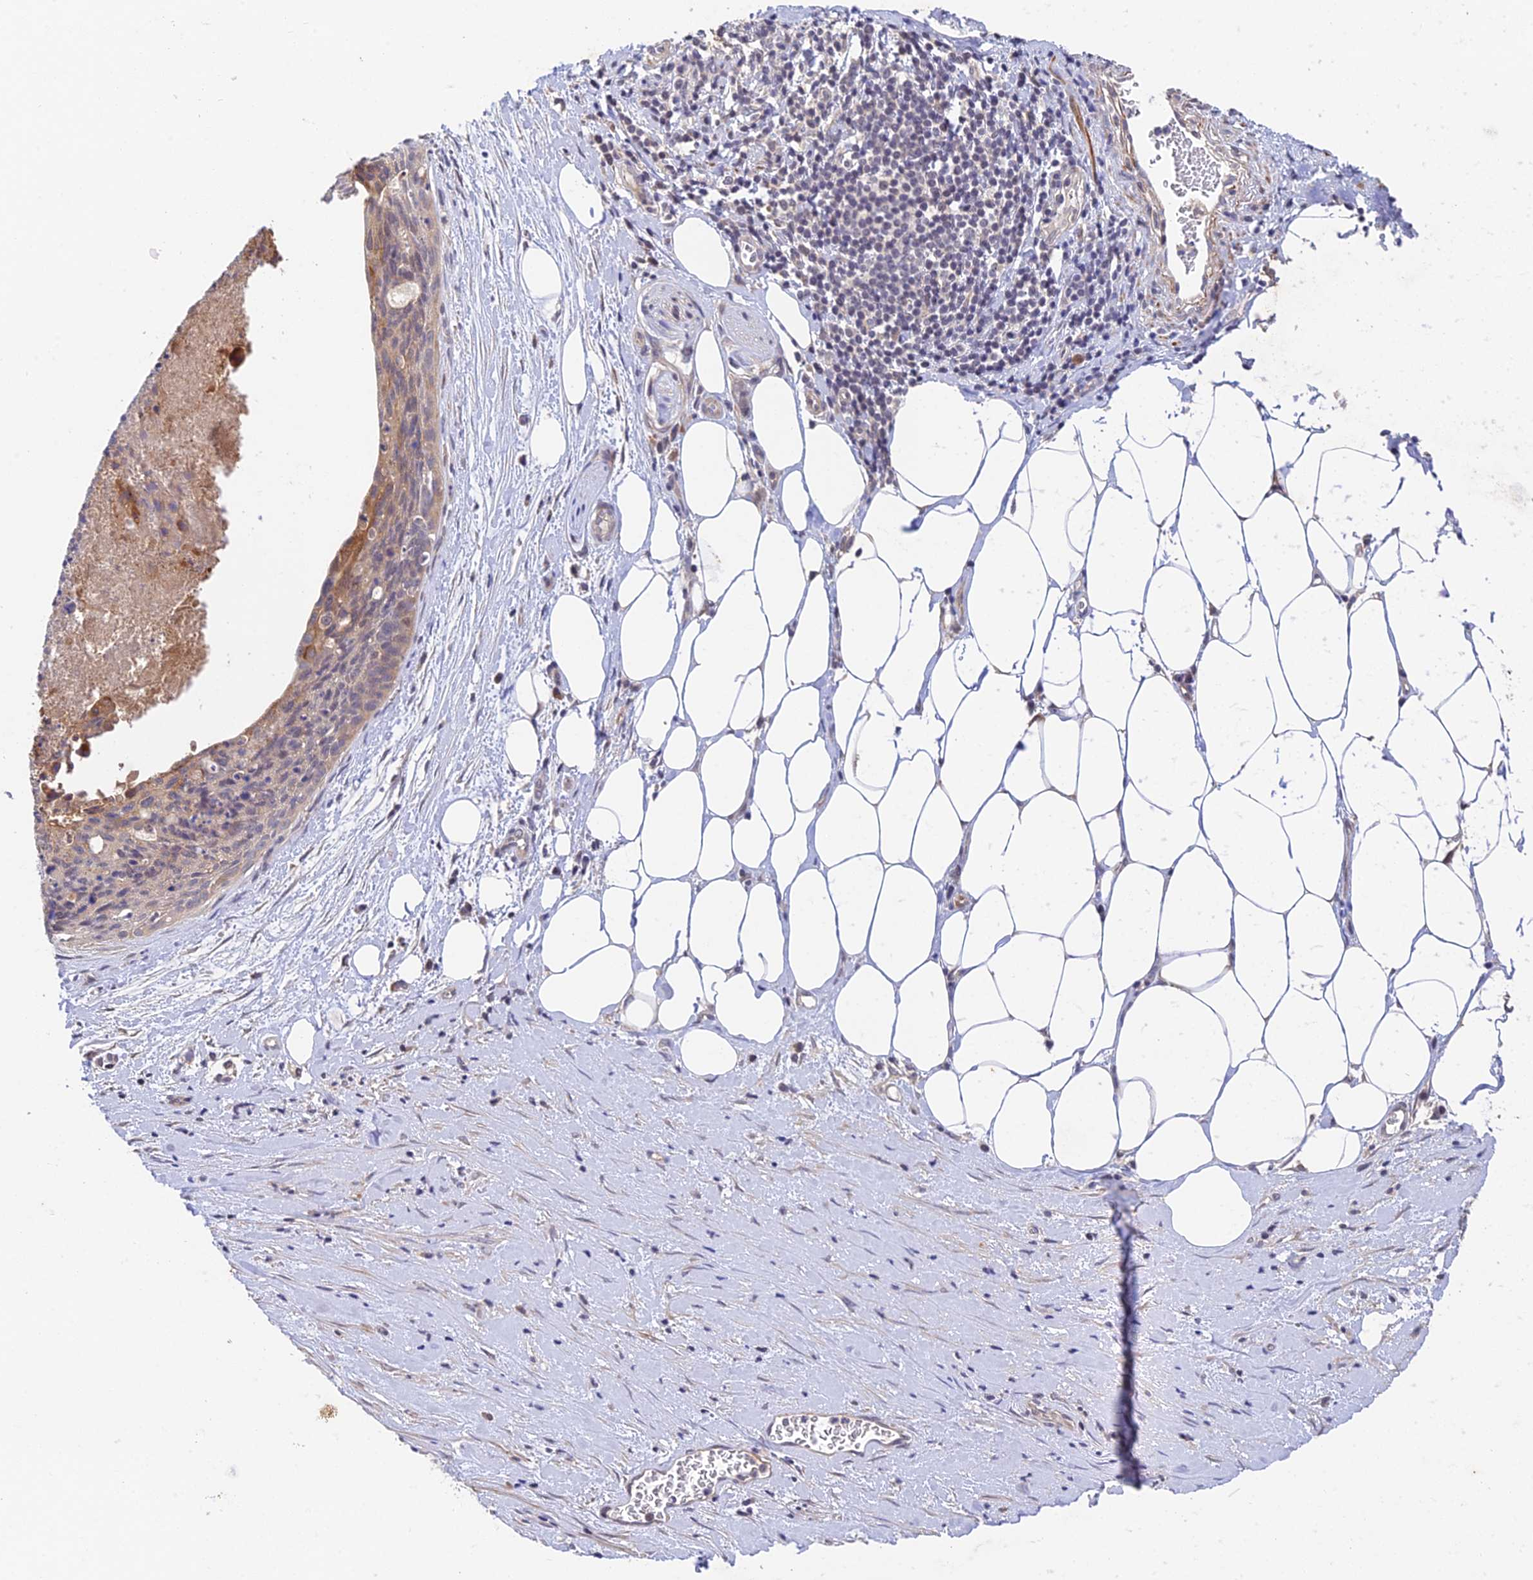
{"staining": {"intensity": "weak", "quantity": "<25%", "location": "cytoplasmic/membranous"}, "tissue": "cervical cancer", "cell_type": "Tumor cells", "image_type": "cancer", "snomed": [{"axis": "morphology", "description": "Squamous cell carcinoma, NOS"}, {"axis": "topography", "description": "Cervix"}], "caption": "High power microscopy photomicrograph of an immunohistochemistry (IHC) photomicrograph of squamous cell carcinoma (cervical), revealing no significant positivity in tumor cells. Nuclei are stained in blue.", "gene": "CWH43", "patient": {"sex": "female", "age": 55}}